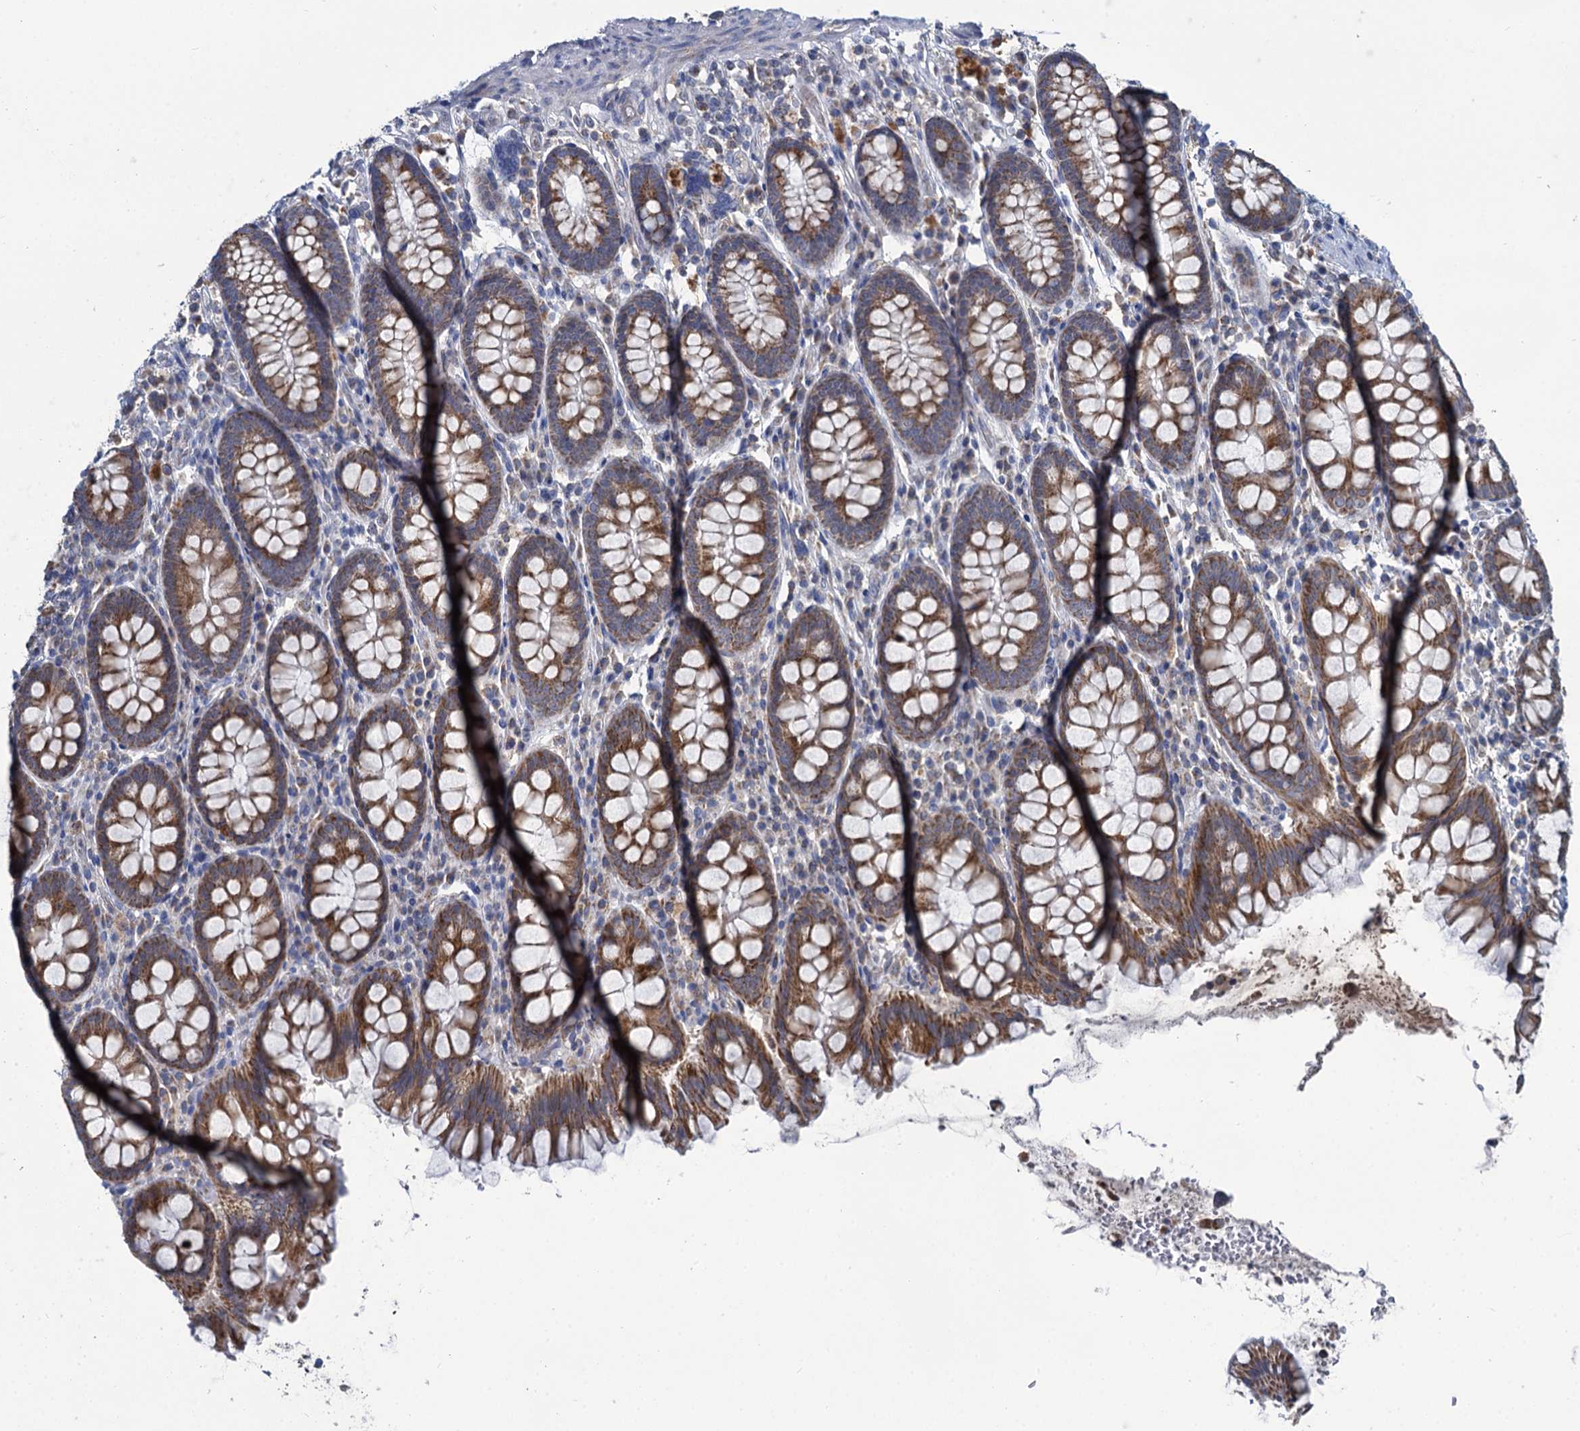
{"staining": {"intensity": "weak", "quantity": "25%-75%", "location": "cytoplasmic/membranous"}, "tissue": "colon", "cell_type": "Endothelial cells", "image_type": "normal", "snomed": [{"axis": "morphology", "description": "Normal tissue, NOS"}, {"axis": "topography", "description": "Colon"}], "caption": "DAB immunohistochemical staining of benign colon shows weak cytoplasmic/membranous protein positivity in about 25%-75% of endothelial cells. The protein is stained brown, and the nuclei are stained in blue (DAB IHC with brightfield microscopy, high magnification).", "gene": "METTL4", "patient": {"sex": "female", "age": 79}}